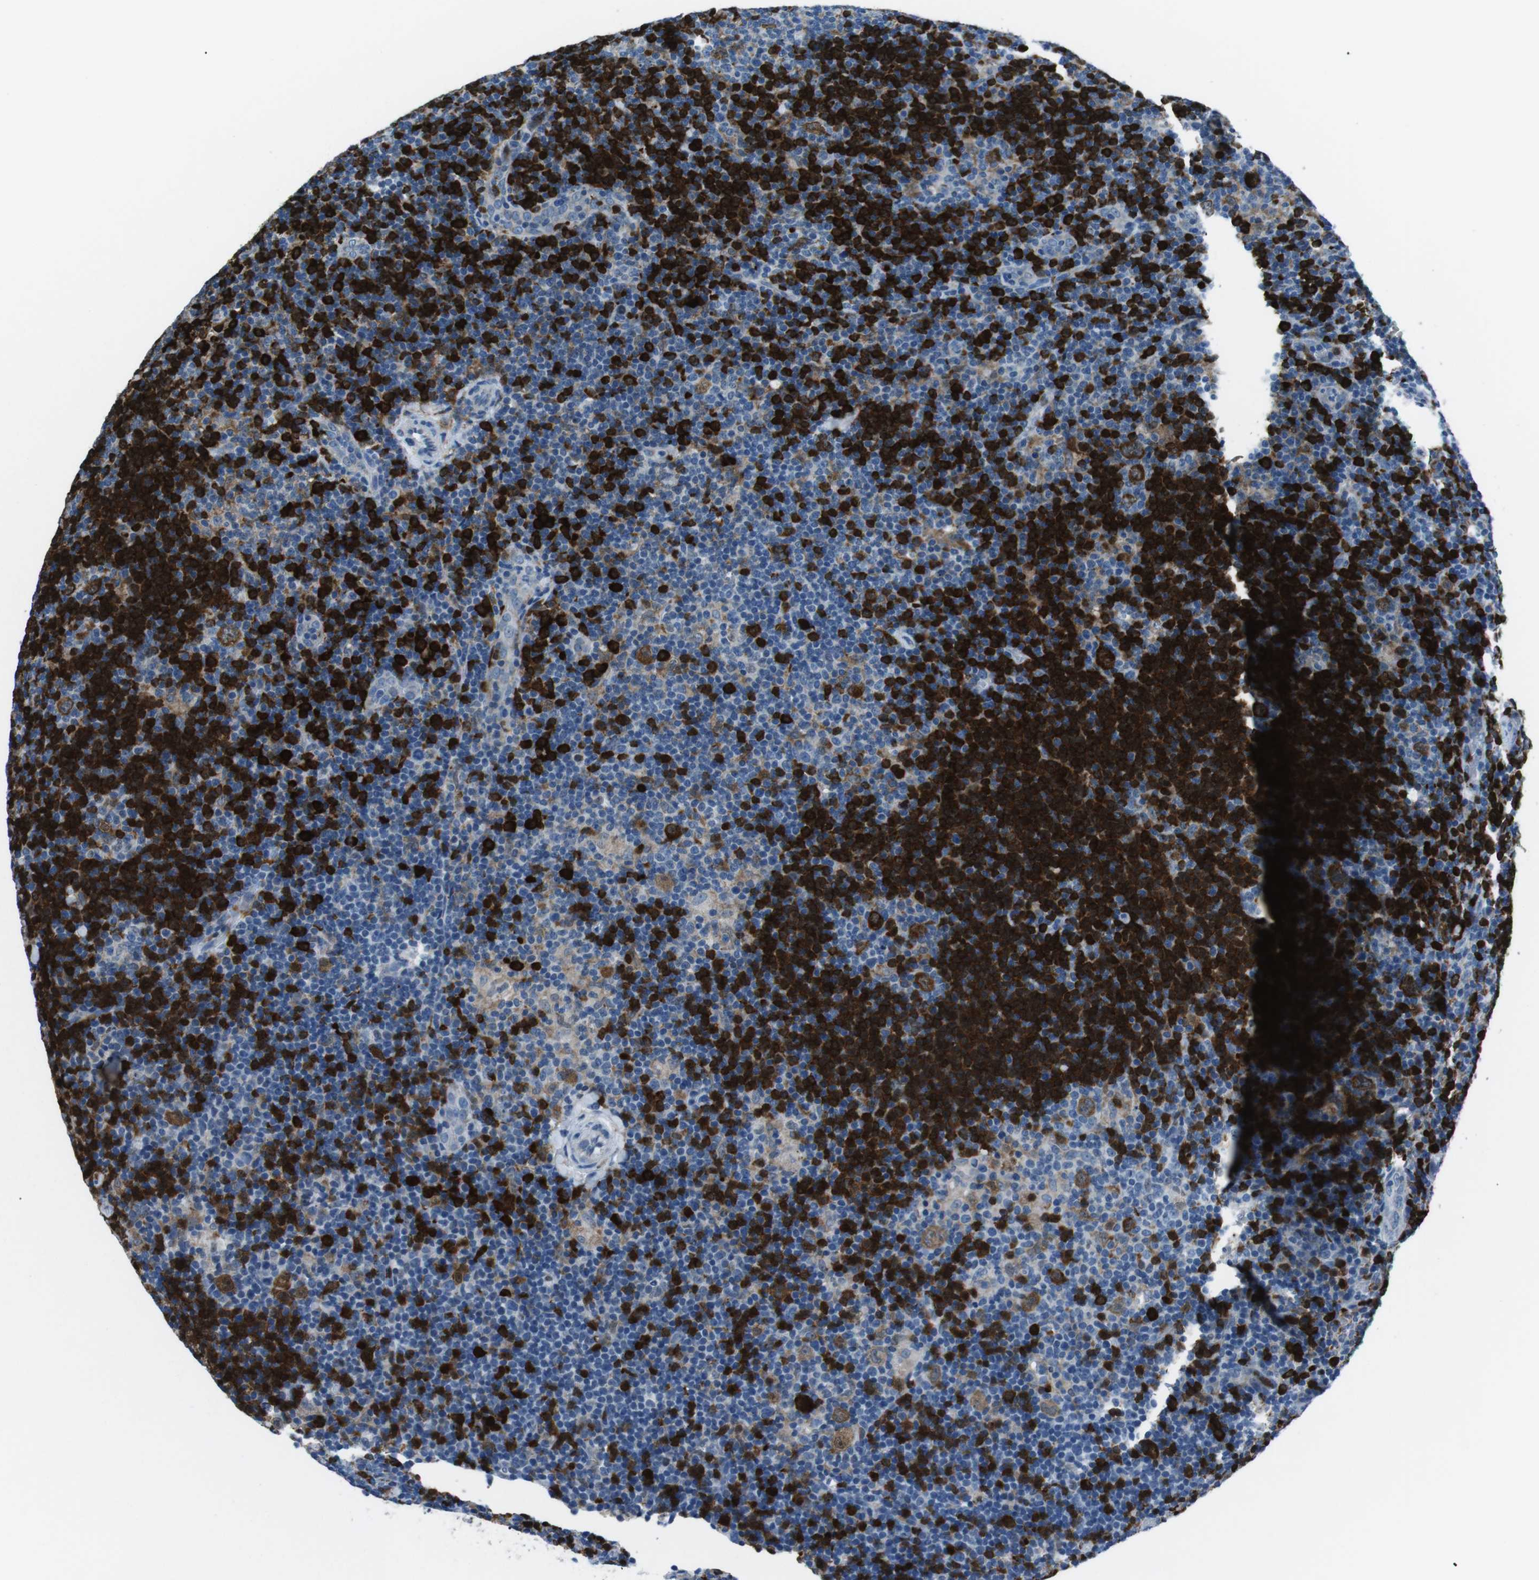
{"staining": {"intensity": "strong", "quantity": ">75%", "location": "cytoplasmic/membranous"}, "tissue": "lymphoma", "cell_type": "Tumor cells", "image_type": "cancer", "snomed": [{"axis": "morphology", "description": "Hodgkin's disease, NOS"}, {"axis": "topography", "description": "Lymph node"}], "caption": "Tumor cells show high levels of strong cytoplasmic/membranous positivity in about >75% of cells in human lymphoma.", "gene": "BLNK", "patient": {"sex": "female", "age": 57}}